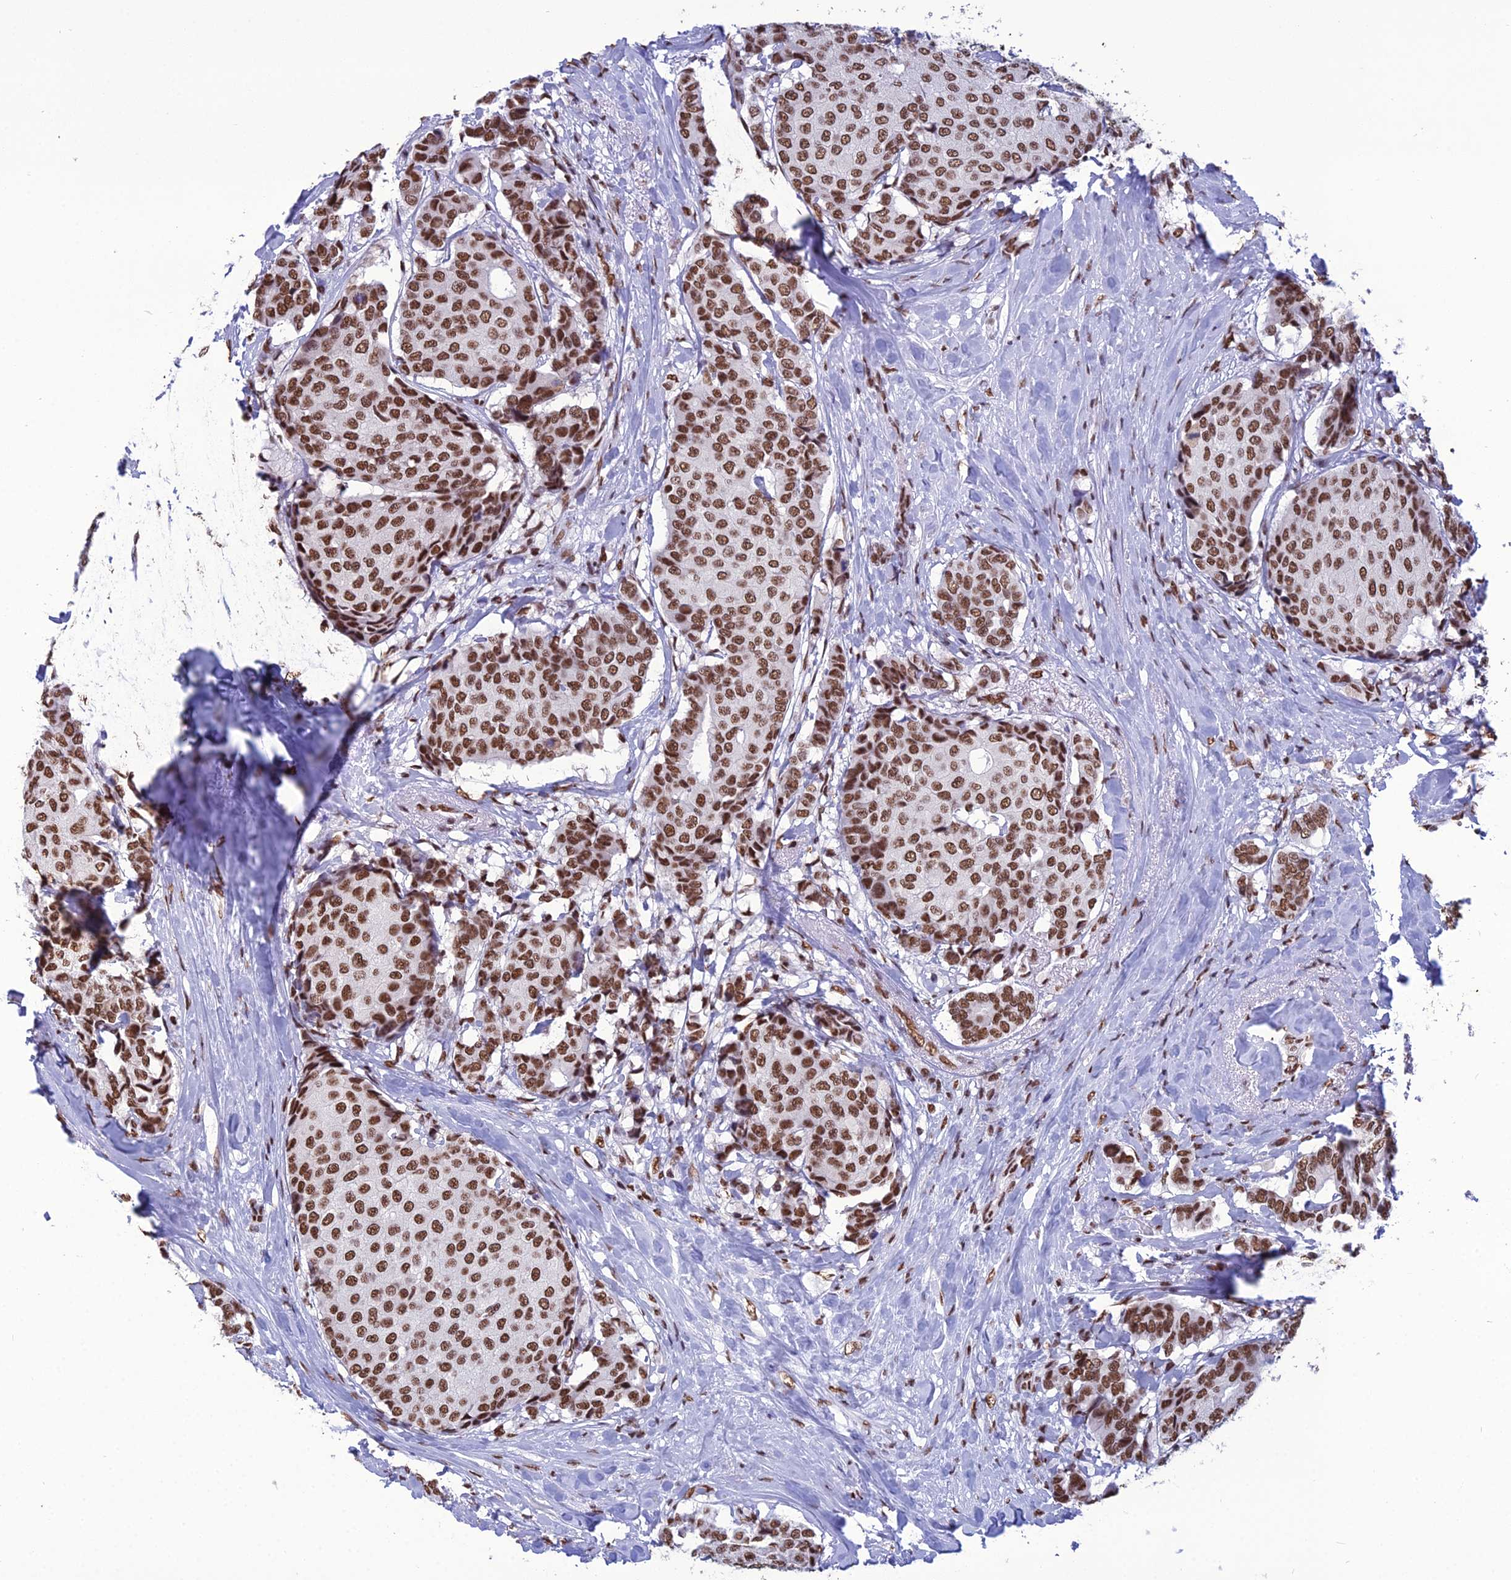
{"staining": {"intensity": "strong", "quantity": ">75%", "location": "nuclear"}, "tissue": "breast cancer", "cell_type": "Tumor cells", "image_type": "cancer", "snomed": [{"axis": "morphology", "description": "Duct carcinoma"}, {"axis": "topography", "description": "Breast"}], "caption": "Tumor cells display high levels of strong nuclear staining in about >75% of cells in breast intraductal carcinoma.", "gene": "PRAMEF12", "patient": {"sex": "female", "age": 75}}